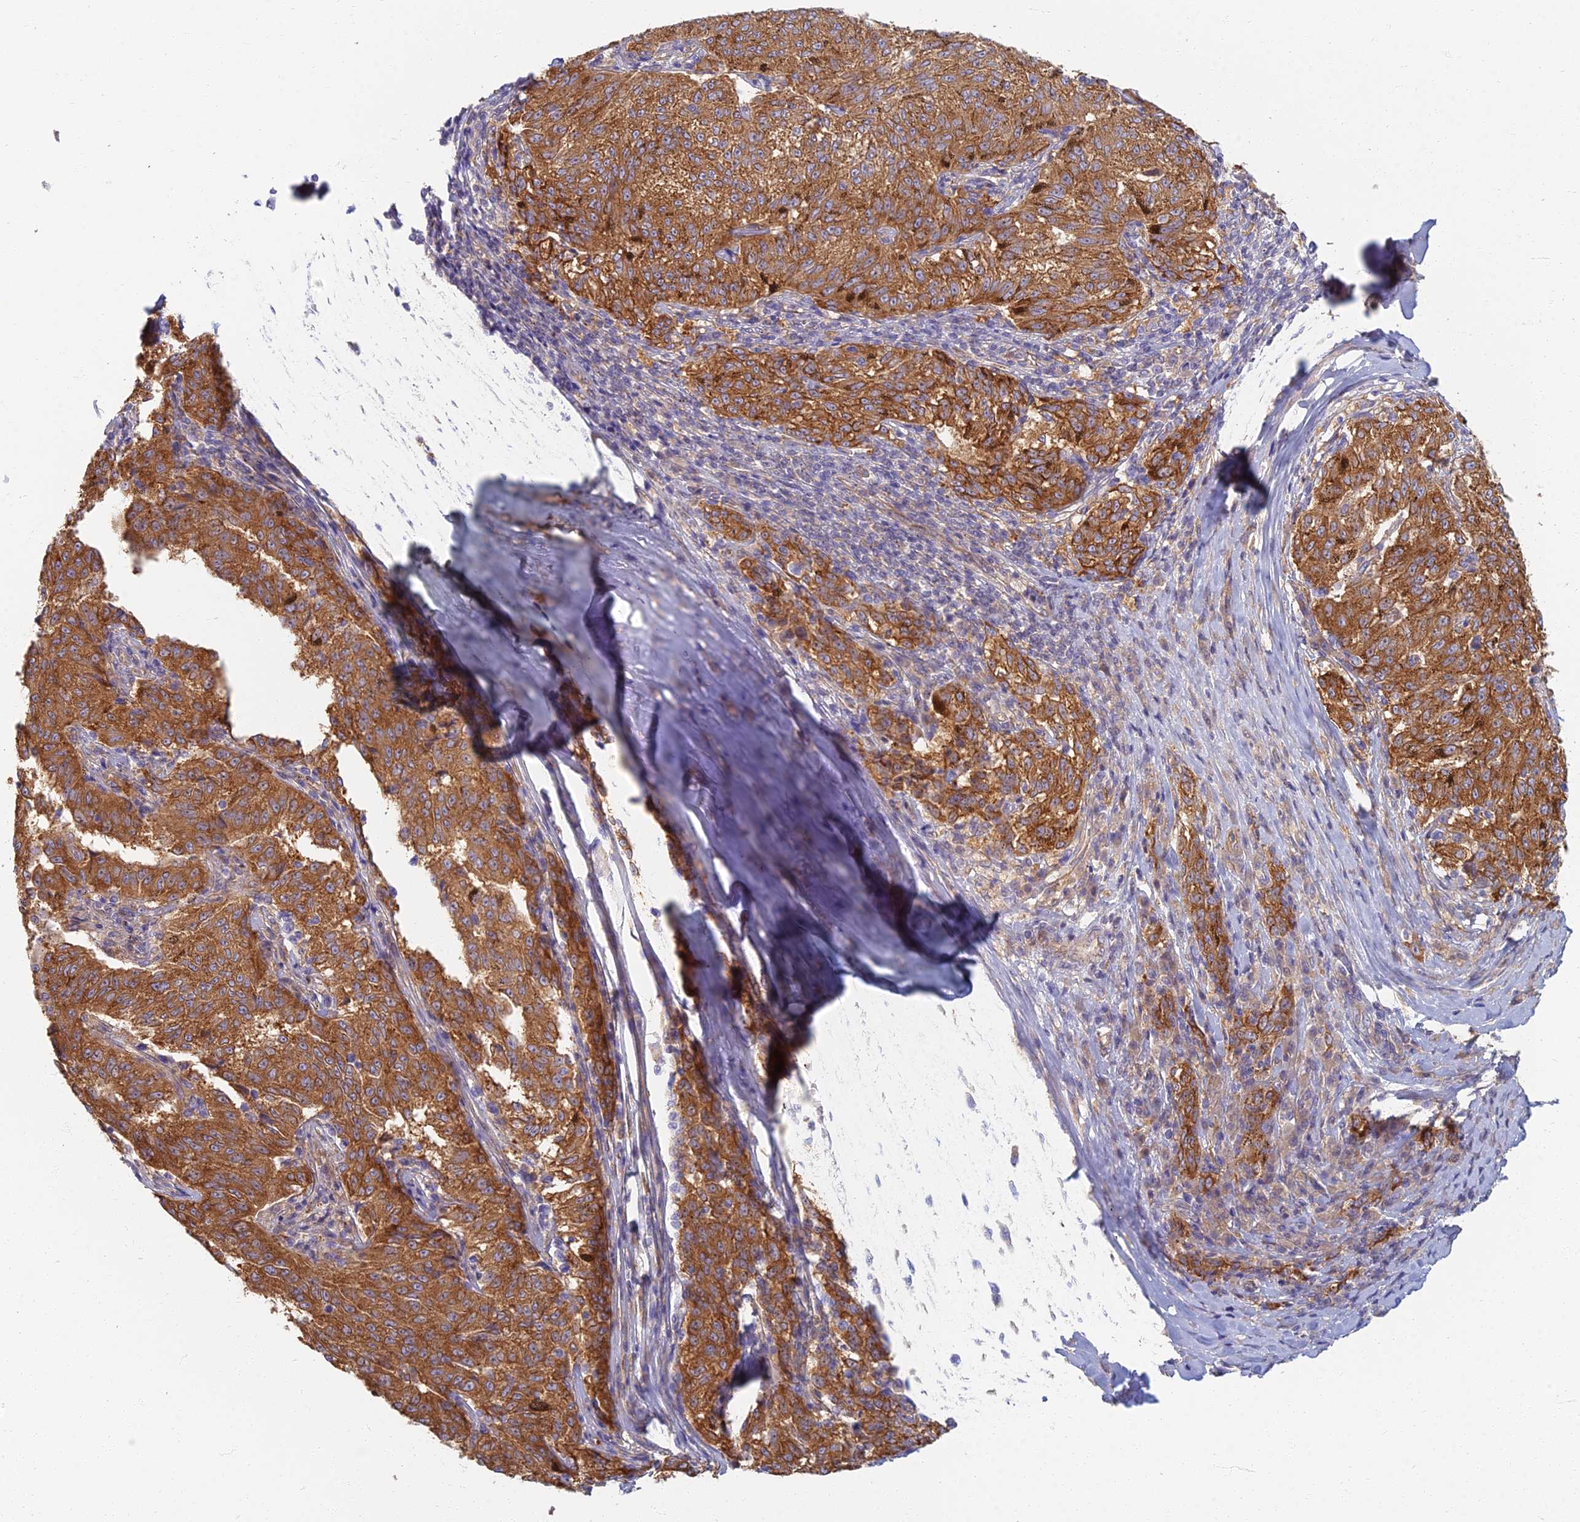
{"staining": {"intensity": "strong", "quantity": ">75%", "location": "cytoplasmic/membranous"}, "tissue": "melanoma", "cell_type": "Tumor cells", "image_type": "cancer", "snomed": [{"axis": "morphology", "description": "Malignant melanoma, NOS"}, {"axis": "topography", "description": "Skin"}], "caption": "Malignant melanoma stained with IHC shows strong cytoplasmic/membranous expression in about >75% of tumor cells.", "gene": "RBSN", "patient": {"sex": "female", "age": 72}}